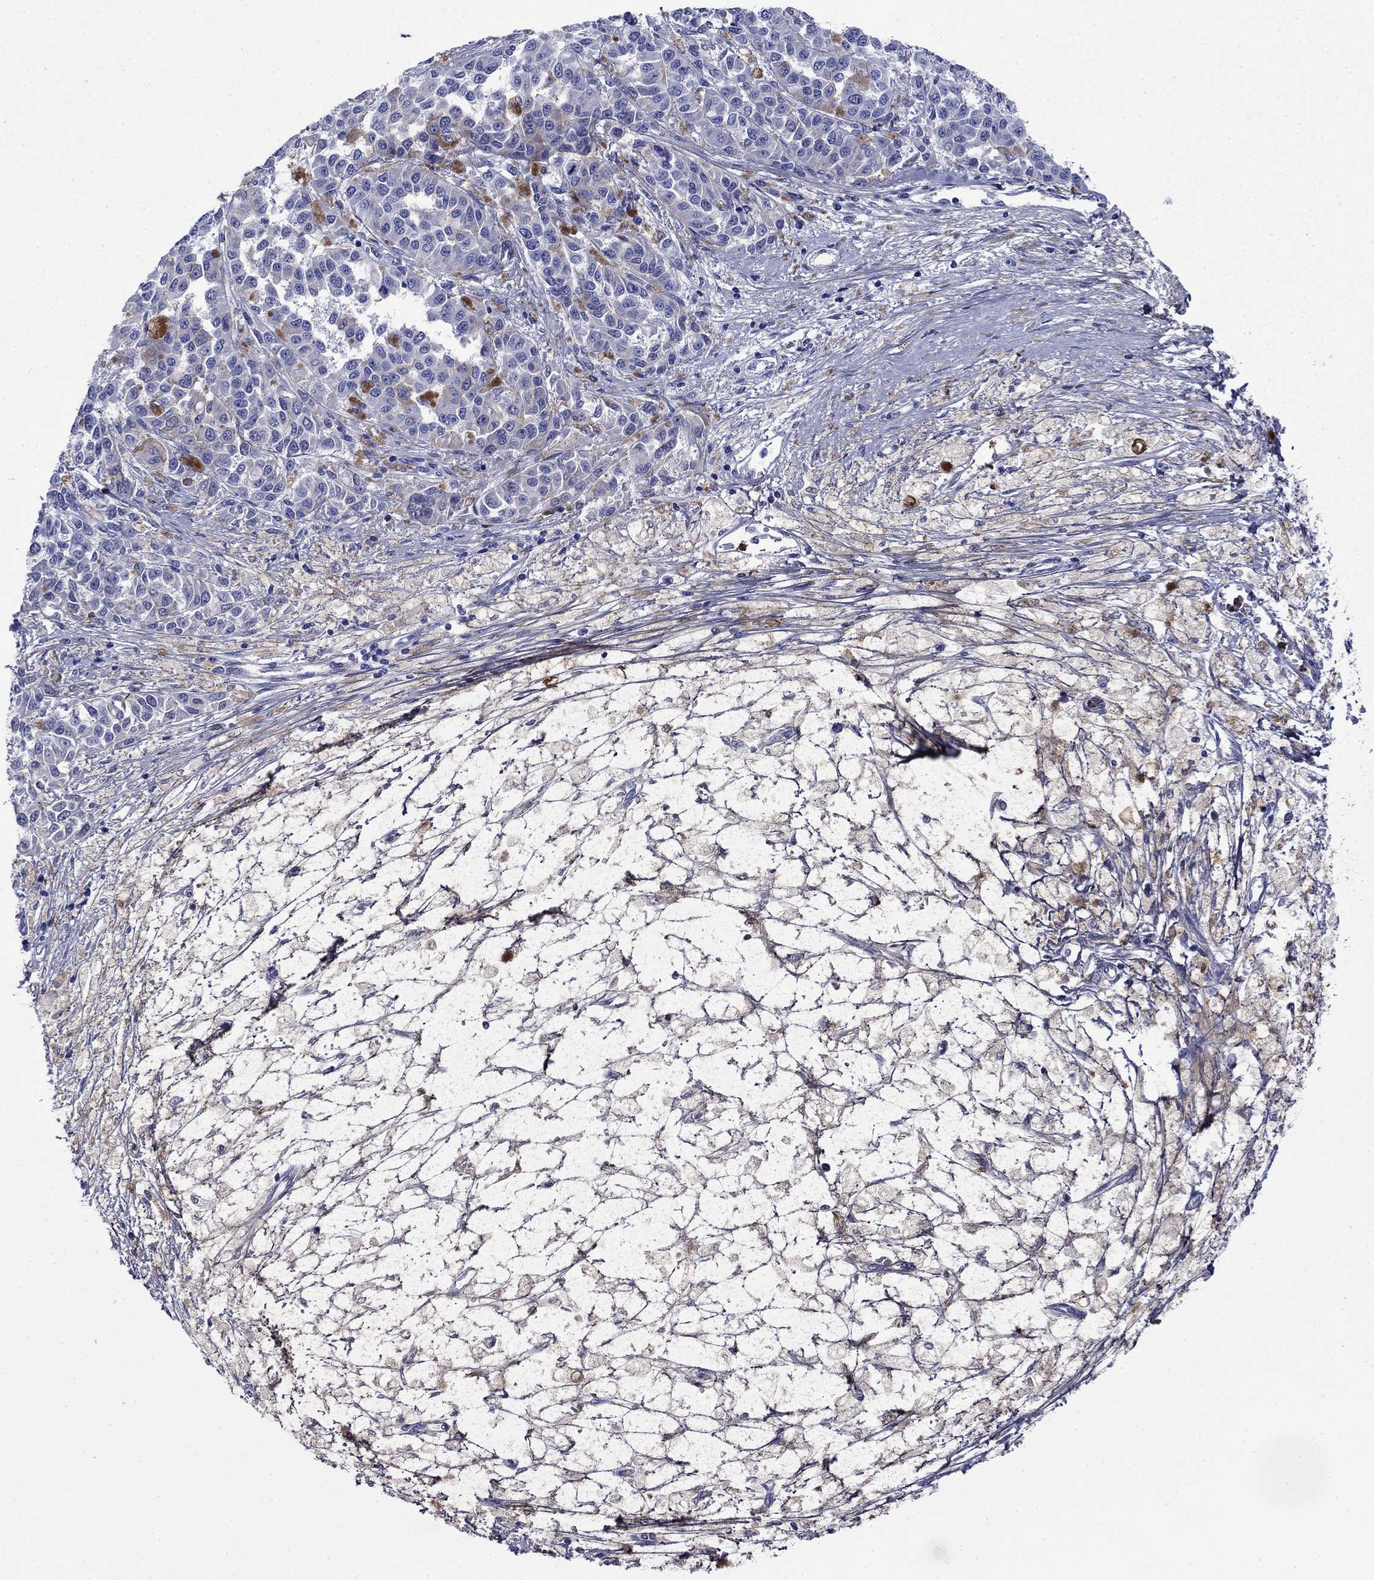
{"staining": {"intensity": "negative", "quantity": "none", "location": "none"}, "tissue": "melanoma", "cell_type": "Tumor cells", "image_type": "cancer", "snomed": [{"axis": "morphology", "description": "Malignant melanoma, NOS"}, {"axis": "topography", "description": "Skin"}], "caption": "This photomicrograph is of malignant melanoma stained with immunohistochemistry (IHC) to label a protein in brown with the nuclei are counter-stained blue. There is no positivity in tumor cells. (Brightfield microscopy of DAB (3,3'-diaminobenzidine) IHC at high magnification).", "gene": "TFR2", "patient": {"sex": "female", "age": 58}}